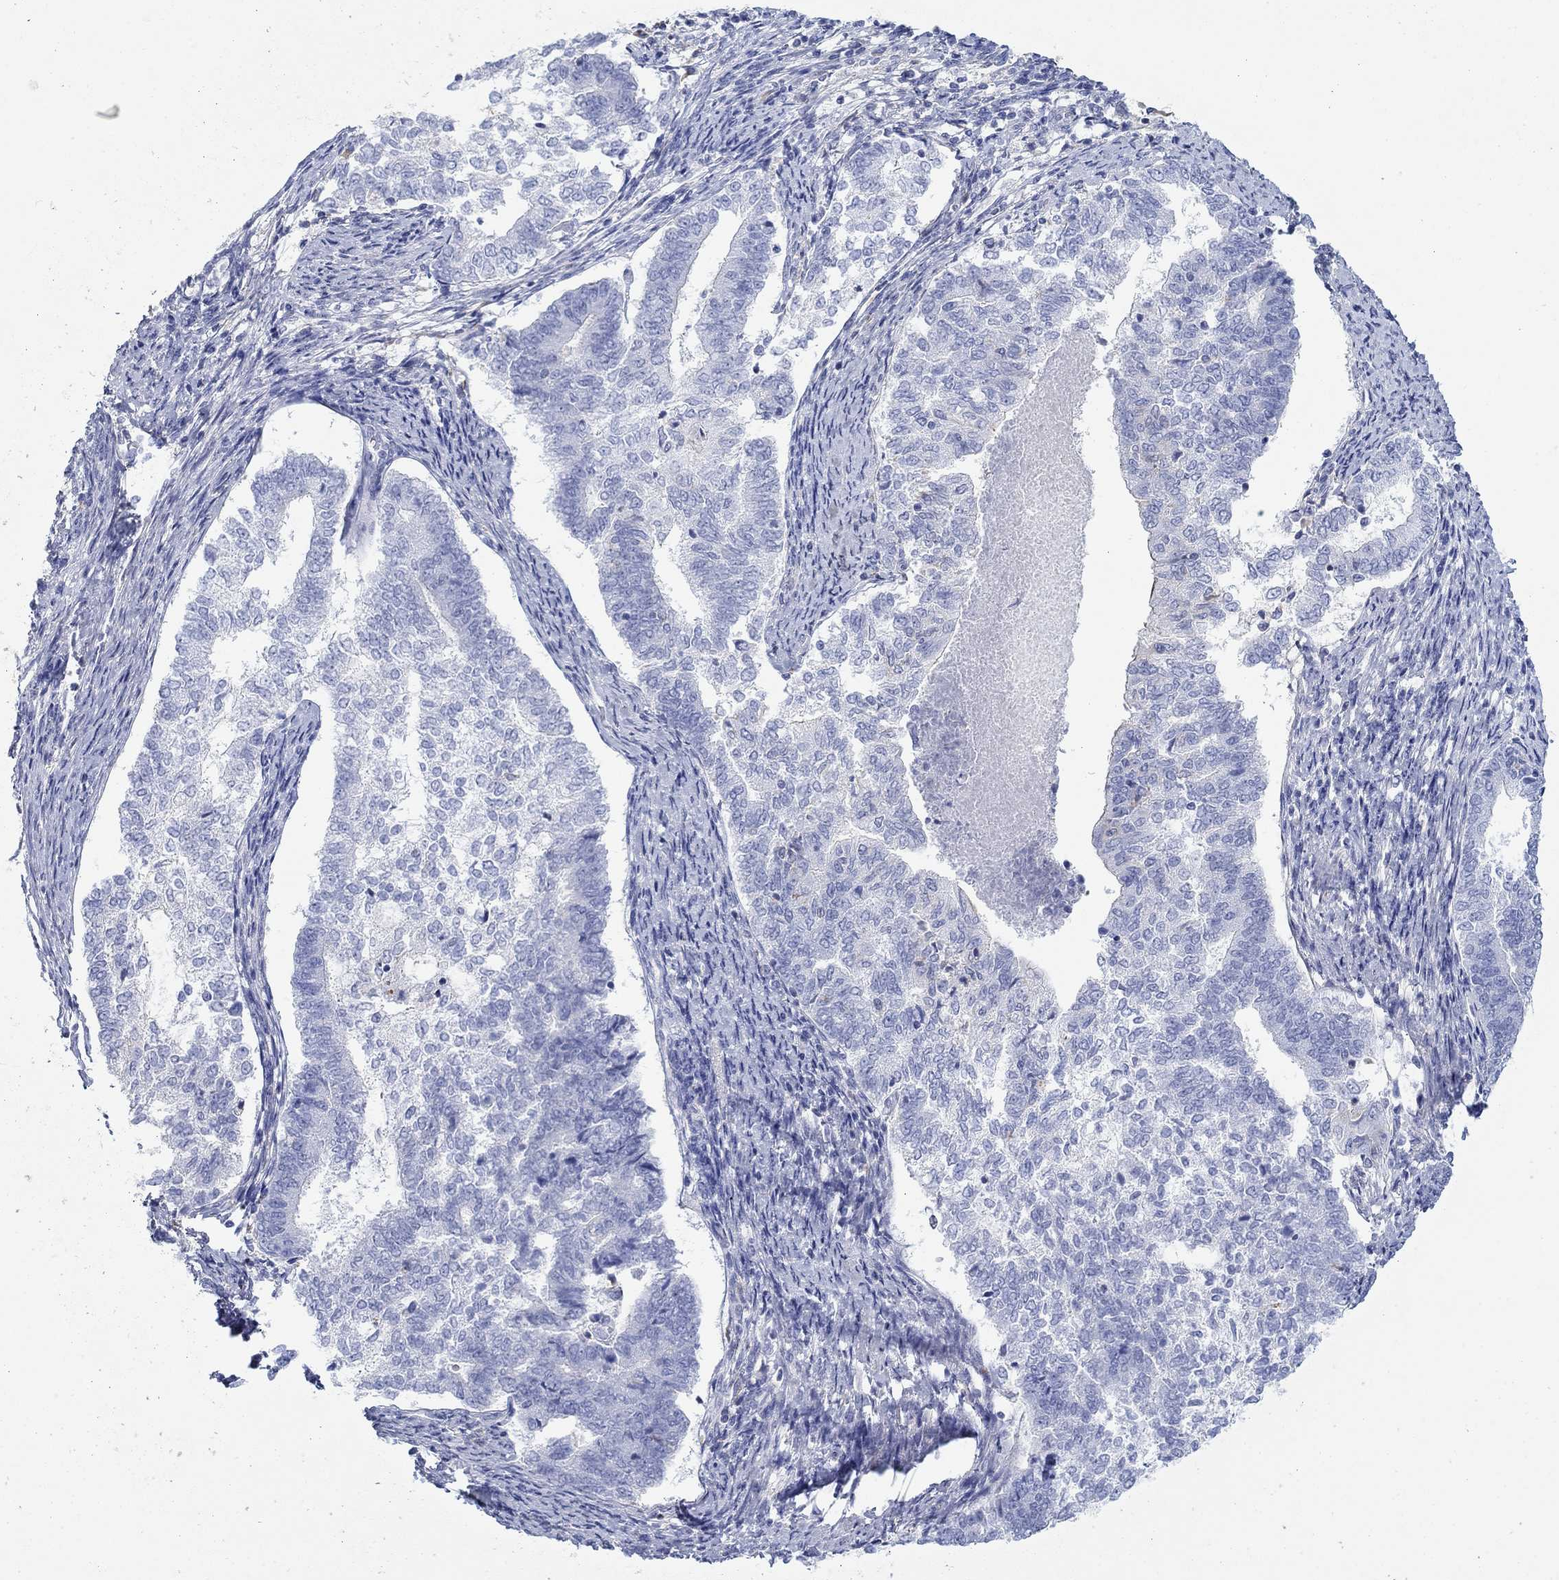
{"staining": {"intensity": "negative", "quantity": "none", "location": "none"}, "tissue": "endometrial cancer", "cell_type": "Tumor cells", "image_type": "cancer", "snomed": [{"axis": "morphology", "description": "Adenocarcinoma, NOS"}, {"axis": "topography", "description": "Endometrium"}], "caption": "This photomicrograph is of adenocarcinoma (endometrial) stained with immunohistochemistry to label a protein in brown with the nuclei are counter-stained blue. There is no expression in tumor cells. Nuclei are stained in blue.", "gene": "PPIL6", "patient": {"sex": "female", "age": 65}}